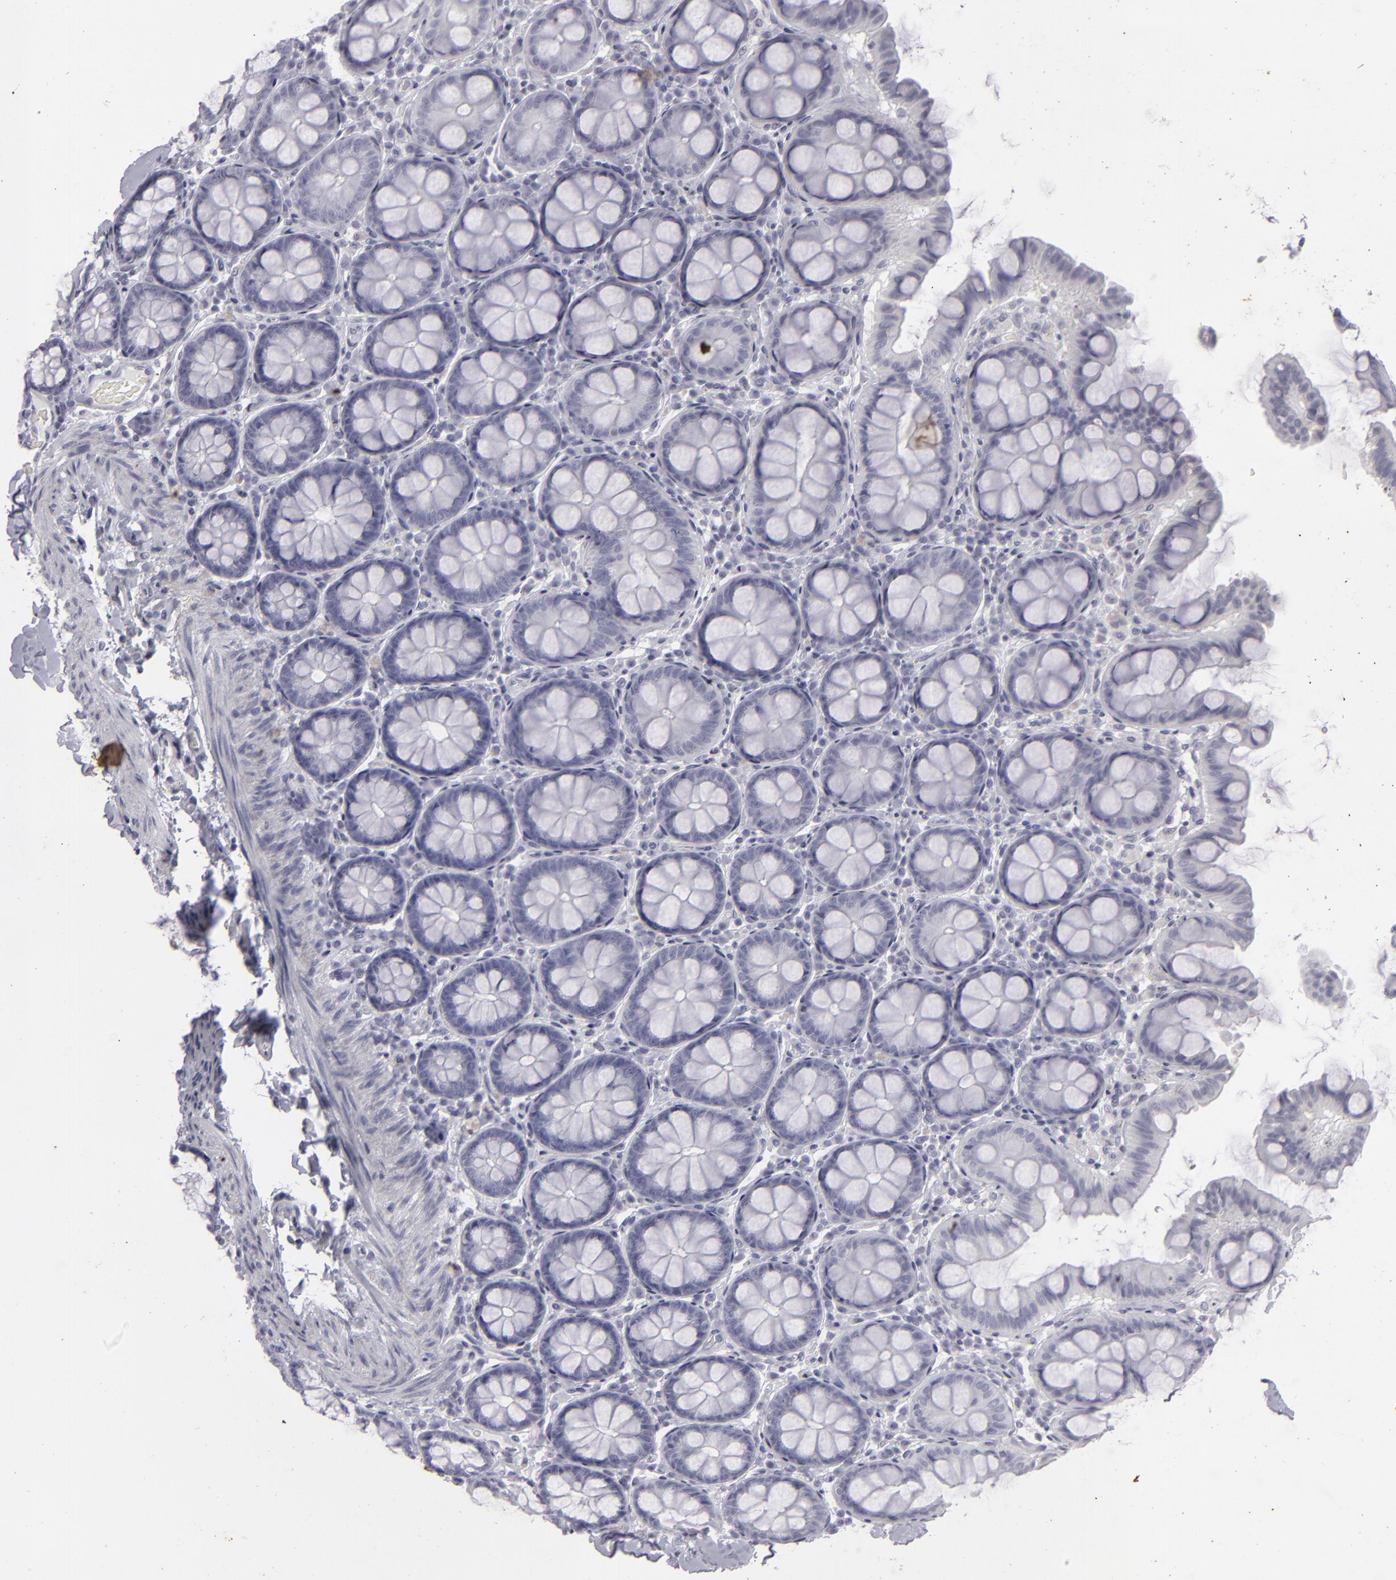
{"staining": {"intensity": "negative", "quantity": "none", "location": "none"}, "tissue": "colon", "cell_type": "Endothelial cells", "image_type": "normal", "snomed": [{"axis": "morphology", "description": "Normal tissue, NOS"}, {"axis": "topography", "description": "Colon"}], "caption": "DAB immunohistochemical staining of unremarkable human colon reveals no significant positivity in endothelial cells. The staining is performed using DAB (3,3'-diaminobenzidine) brown chromogen with nuclei counter-stained in using hematoxylin.", "gene": "KRT1", "patient": {"sex": "female", "age": 61}}